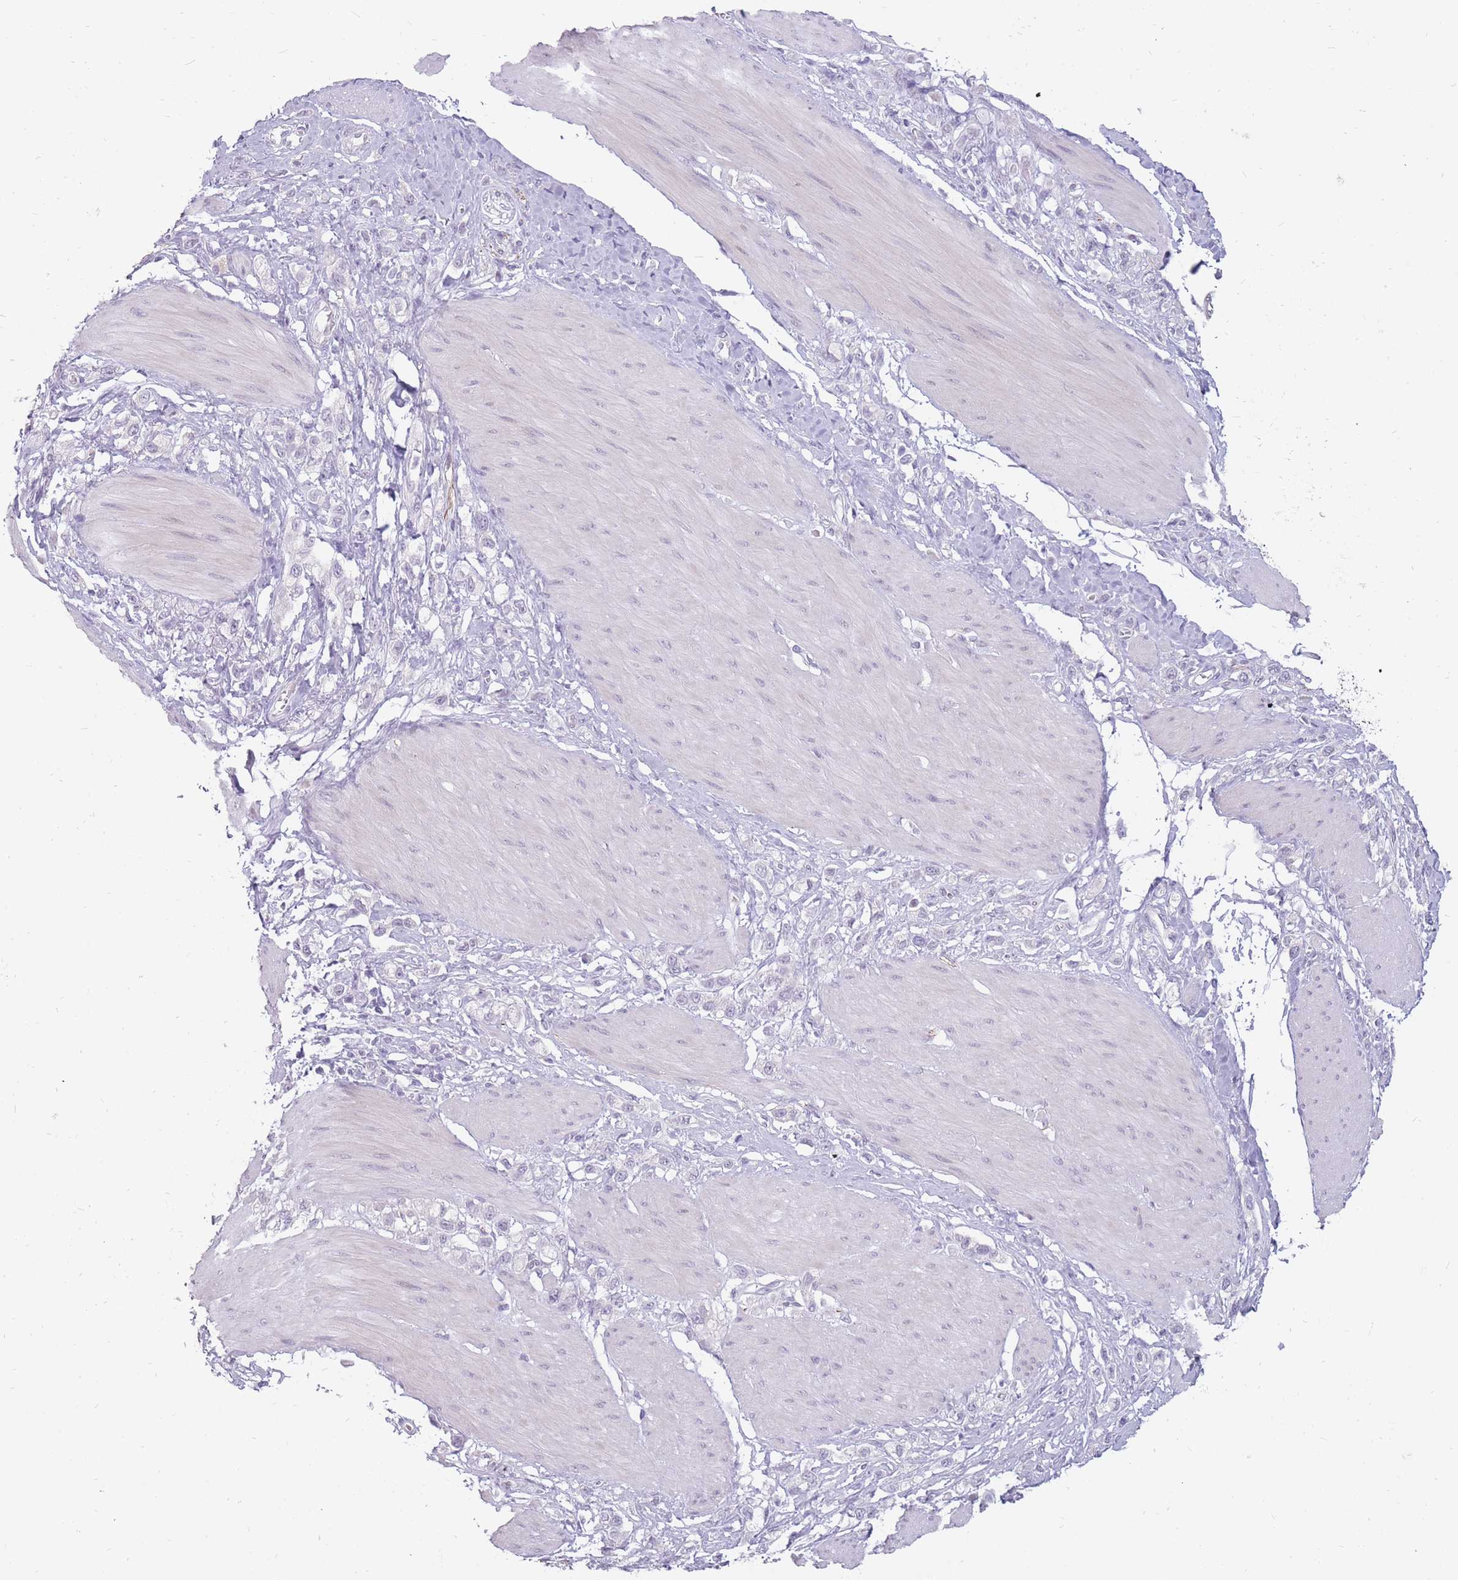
{"staining": {"intensity": "negative", "quantity": "none", "location": "none"}, "tissue": "stomach cancer", "cell_type": "Tumor cells", "image_type": "cancer", "snomed": [{"axis": "morphology", "description": "Adenocarcinoma, NOS"}, {"axis": "topography", "description": "Stomach"}], "caption": "Tumor cells are negative for brown protein staining in stomach cancer (adenocarcinoma).", "gene": "POMZP3", "patient": {"sex": "female", "age": 65}}